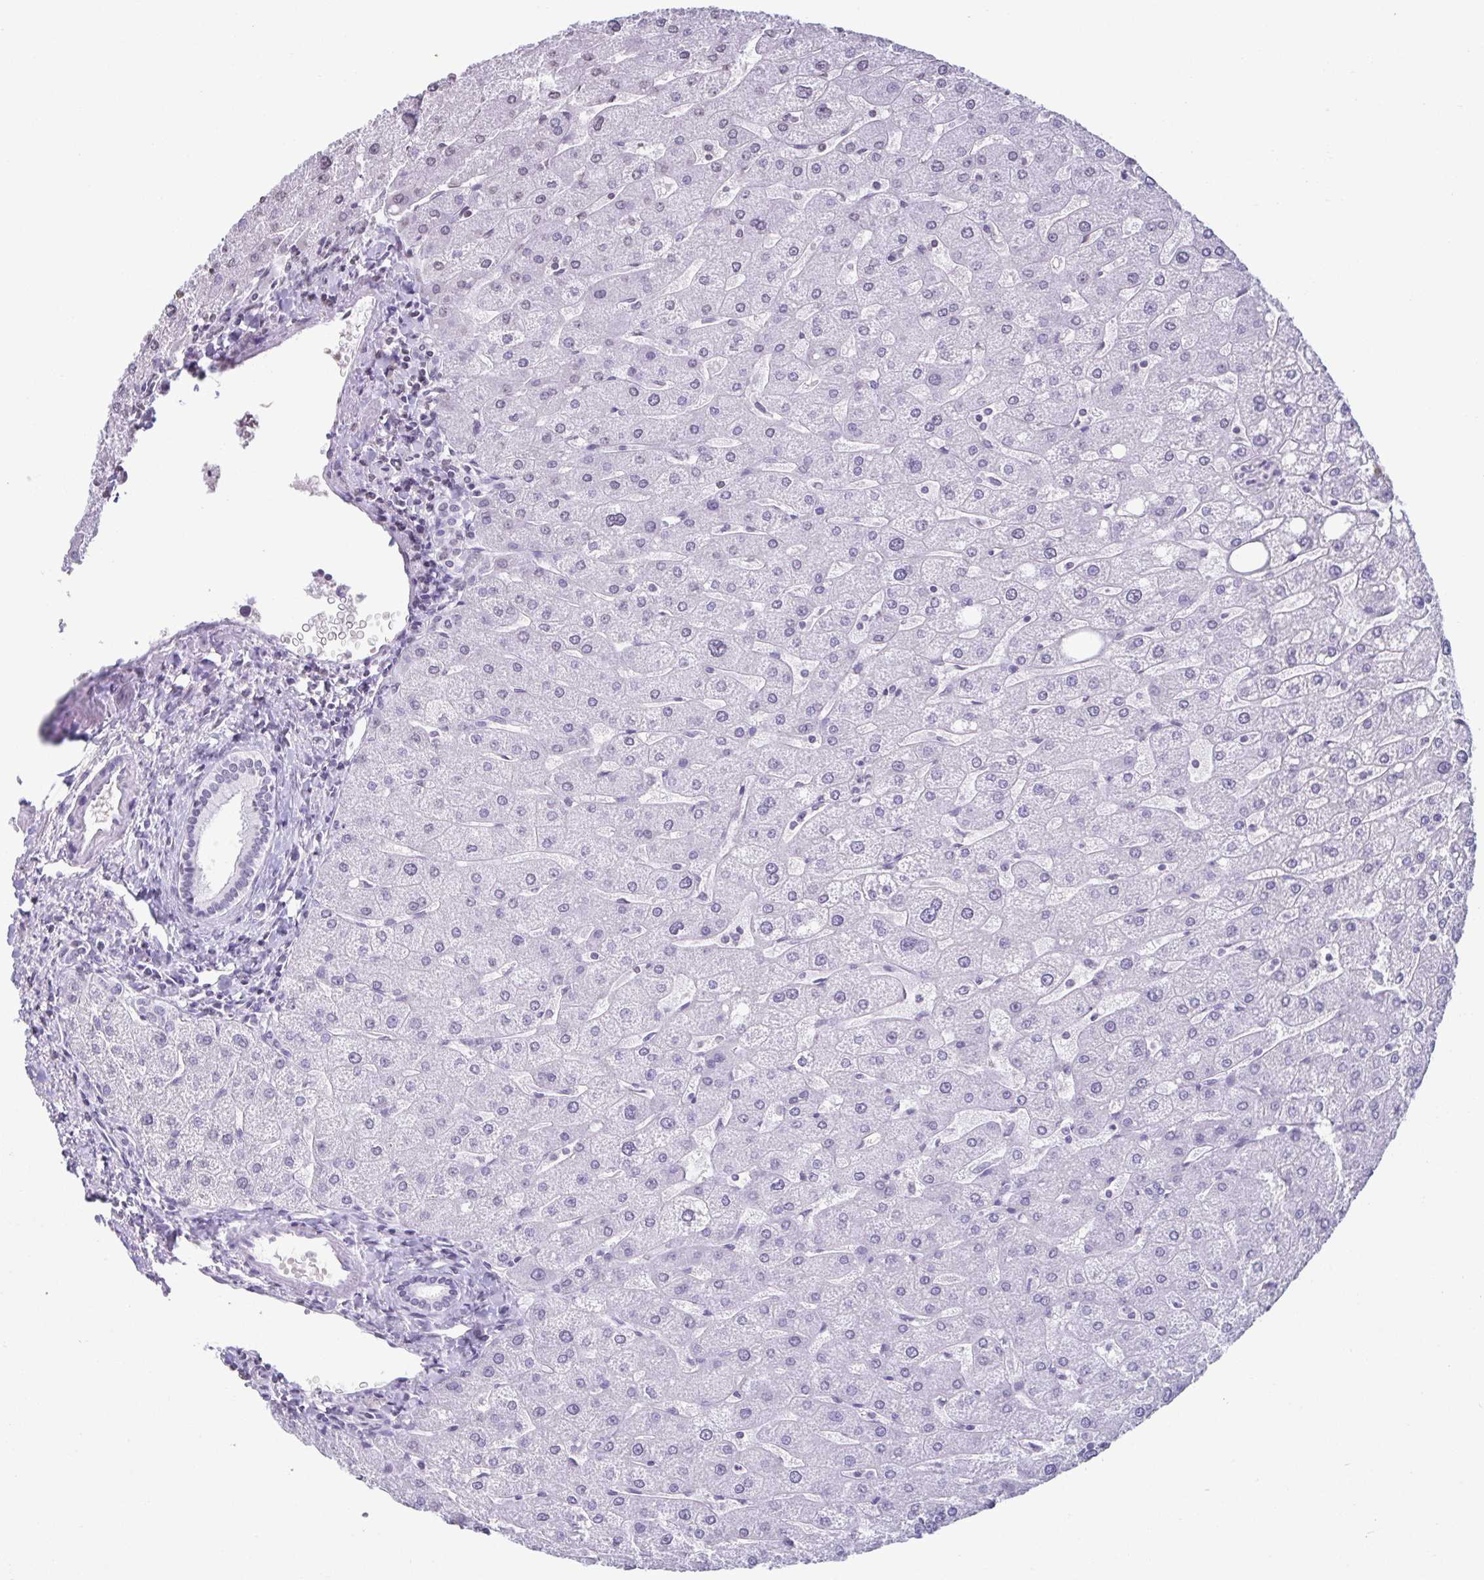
{"staining": {"intensity": "negative", "quantity": "none", "location": "none"}, "tissue": "liver", "cell_type": "Cholangiocytes", "image_type": "normal", "snomed": [{"axis": "morphology", "description": "Normal tissue, NOS"}, {"axis": "topography", "description": "Liver"}], "caption": "This histopathology image is of benign liver stained with immunohistochemistry to label a protein in brown with the nuclei are counter-stained blue. There is no positivity in cholangiocytes. (DAB immunohistochemistry visualized using brightfield microscopy, high magnification).", "gene": "VCX2", "patient": {"sex": "male", "age": 67}}